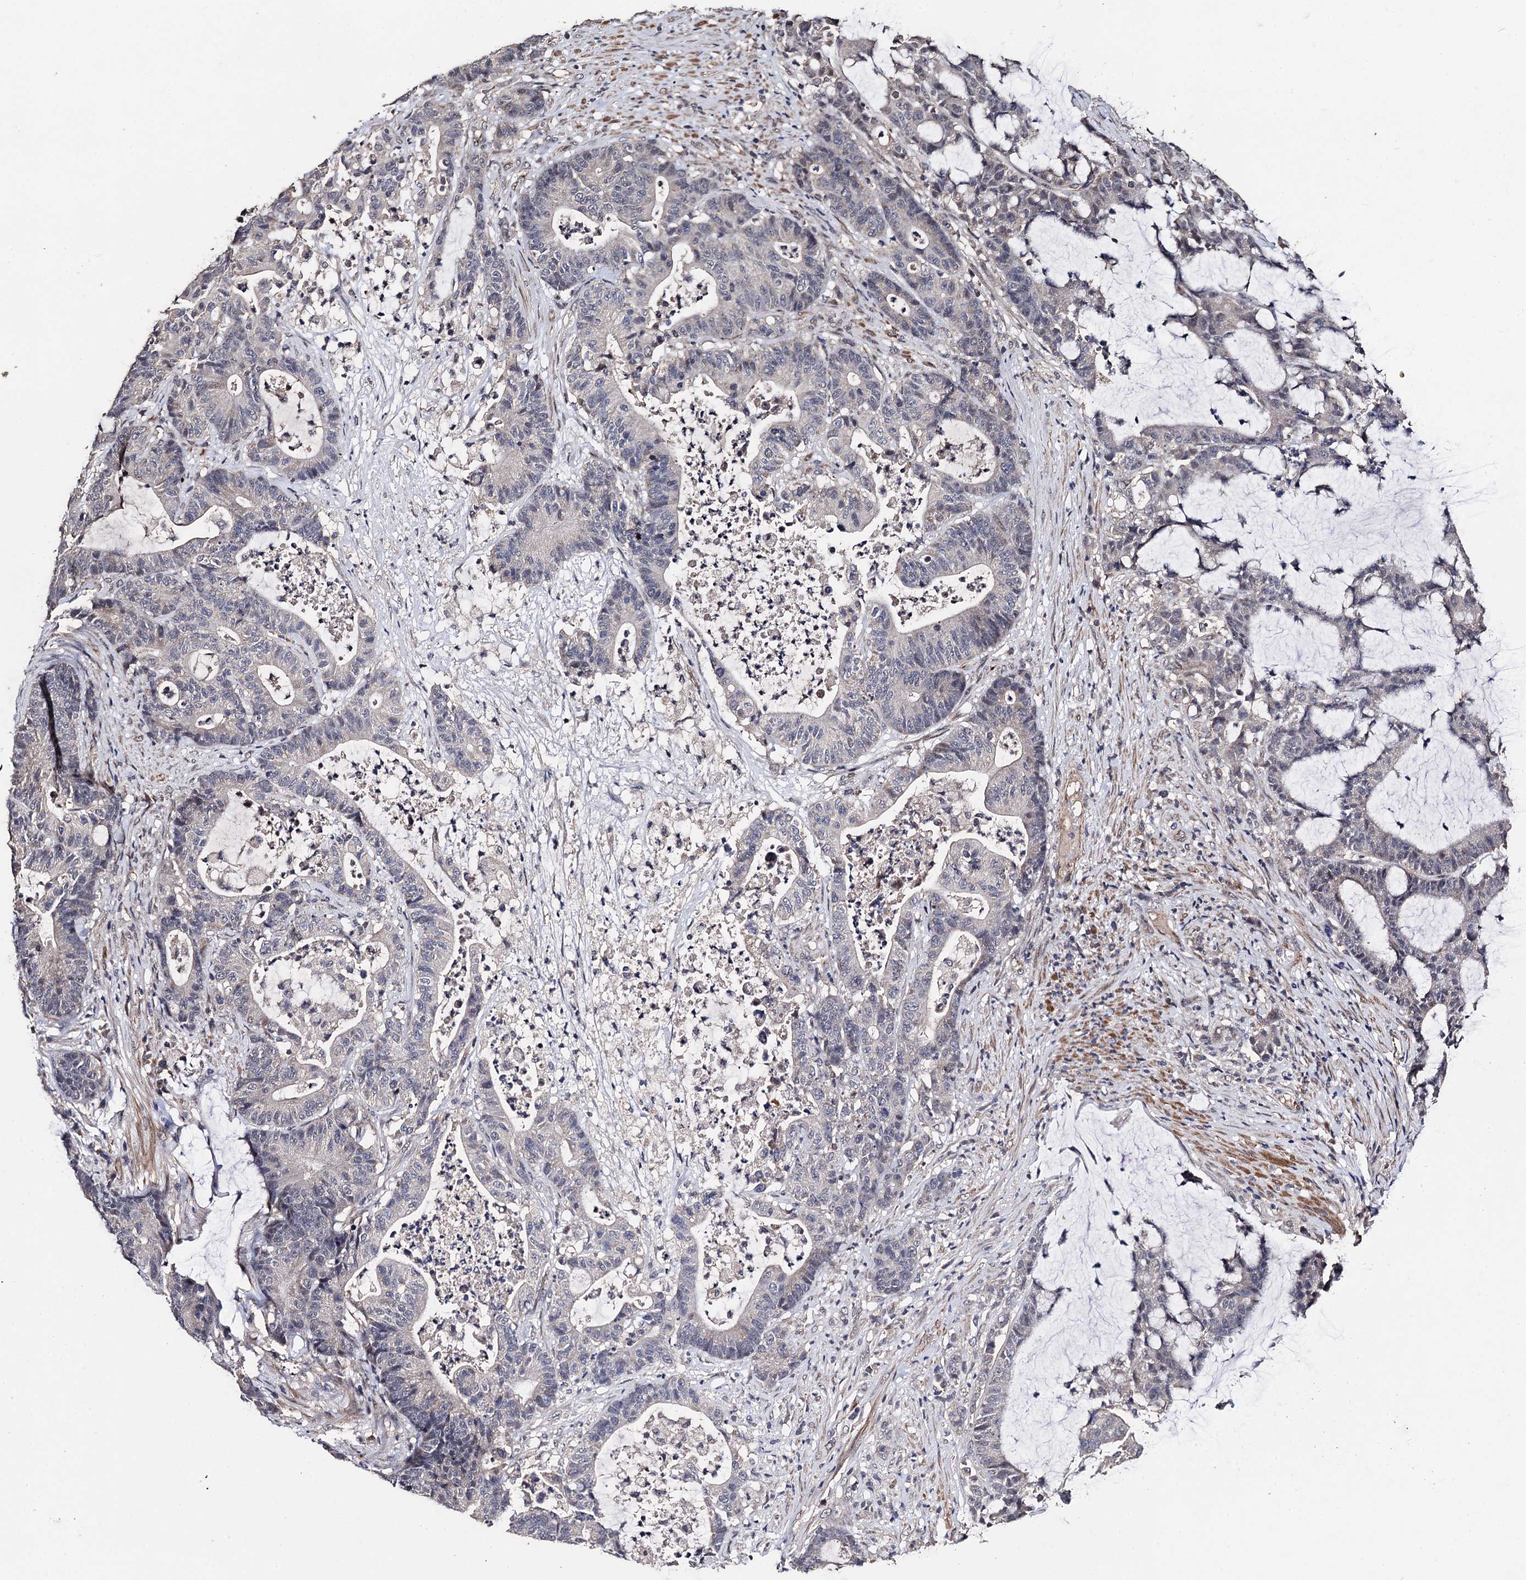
{"staining": {"intensity": "negative", "quantity": "none", "location": "none"}, "tissue": "colorectal cancer", "cell_type": "Tumor cells", "image_type": "cancer", "snomed": [{"axis": "morphology", "description": "Adenocarcinoma, NOS"}, {"axis": "topography", "description": "Colon"}], "caption": "High magnification brightfield microscopy of adenocarcinoma (colorectal) stained with DAB (3,3'-diaminobenzidine) (brown) and counterstained with hematoxylin (blue): tumor cells show no significant staining. (DAB (3,3'-diaminobenzidine) immunohistochemistry visualized using brightfield microscopy, high magnification).", "gene": "PPTC7", "patient": {"sex": "female", "age": 84}}